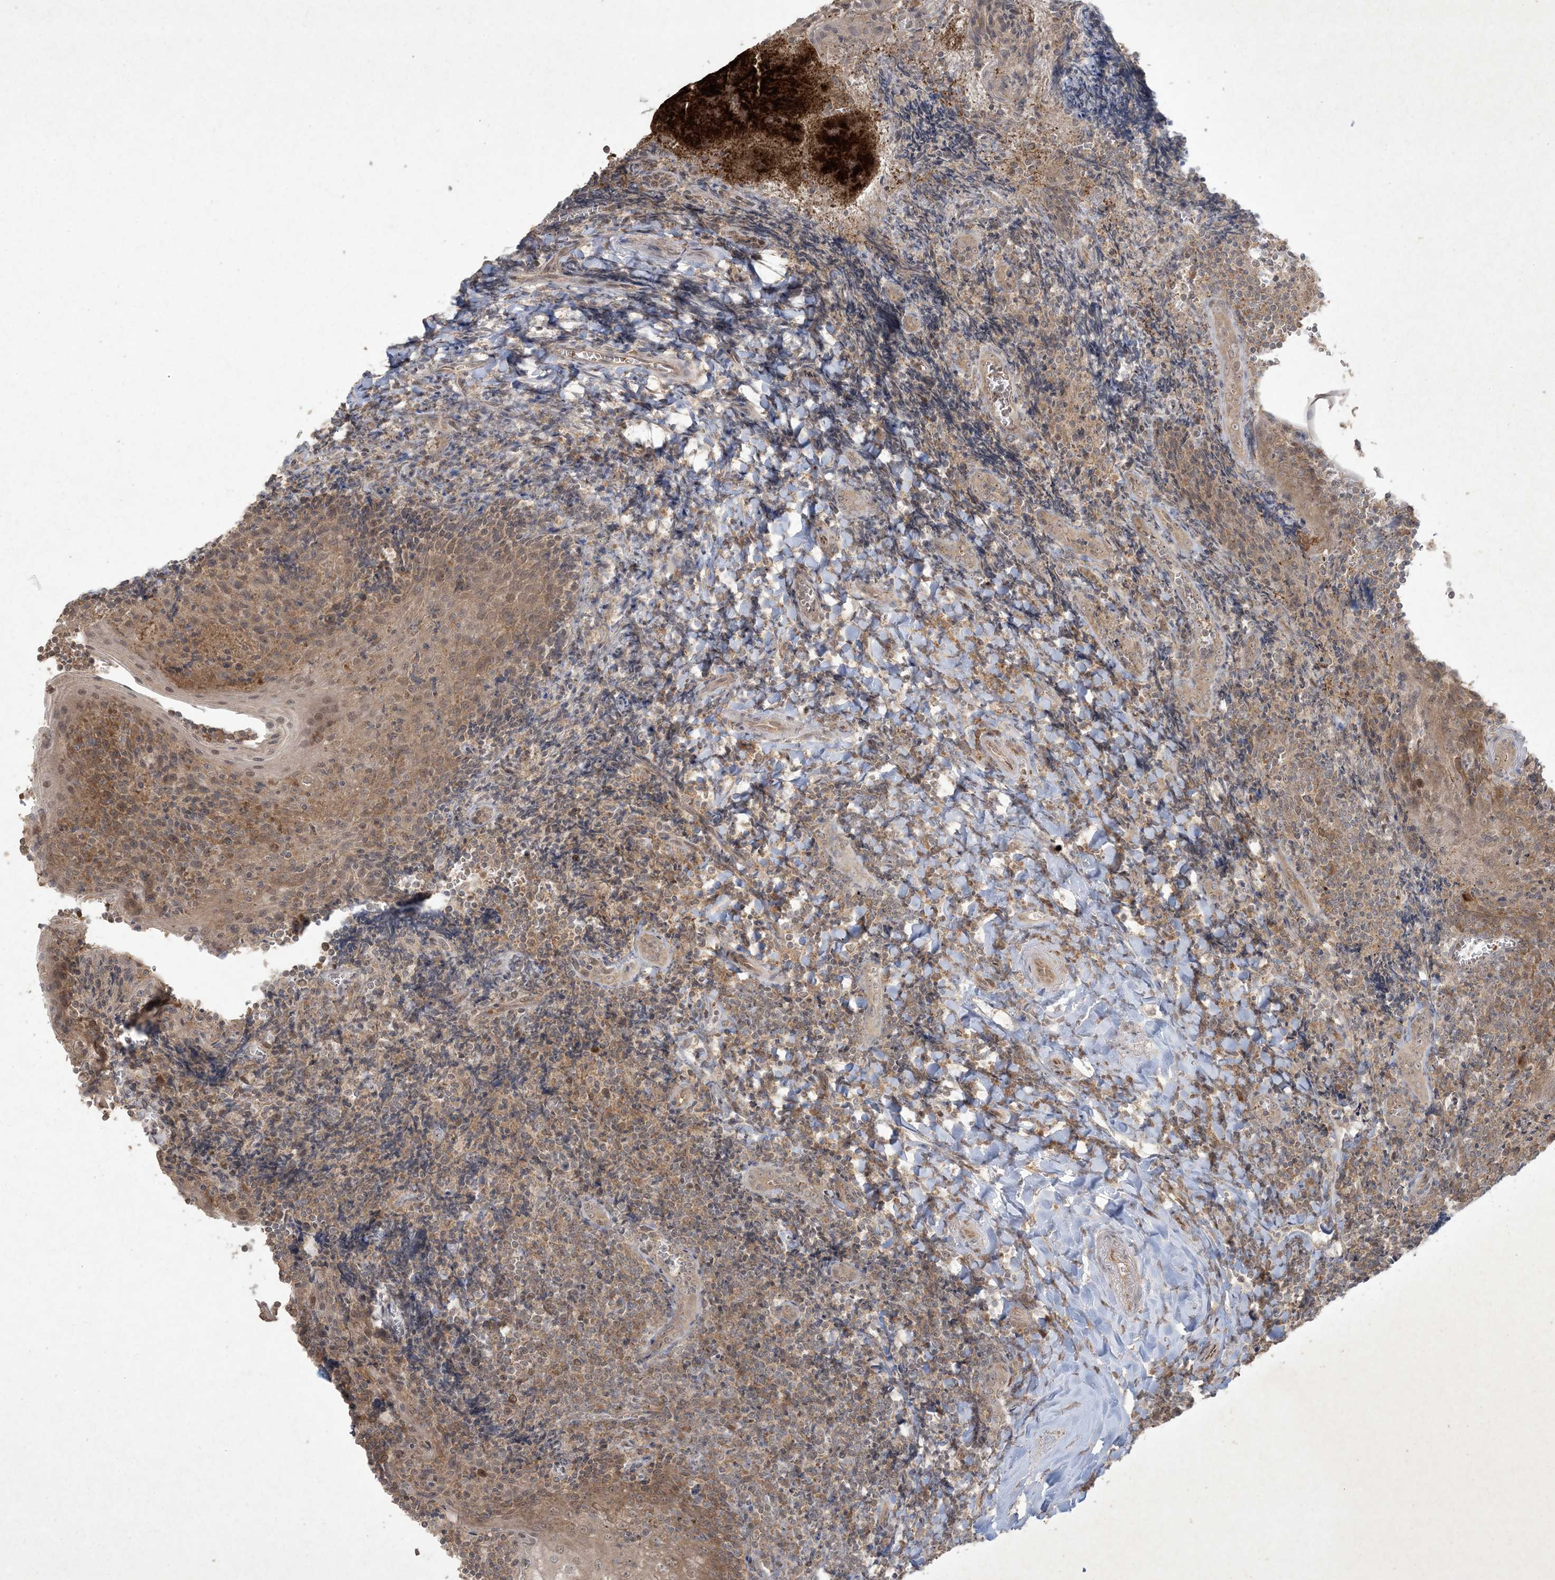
{"staining": {"intensity": "moderate", "quantity": ">75%", "location": "cytoplasmic/membranous,nuclear"}, "tissue": "tonsil", "cell_type": "Germinal center cells", "image_type": "normal", "snomed": [{"axis": "morphology", "description": "Normal tissue, NOS"}, {"axis": "topography", "description": "Tonsil"}], "caption": "Normal tonsil exhibits moderate cytoplasmic/membranous,nuclear expression in about >75% of germinal center cells Nuclei are stained in blue..", "gene": "NRBP2", "patient": {"sex": "male", "age": 27}}